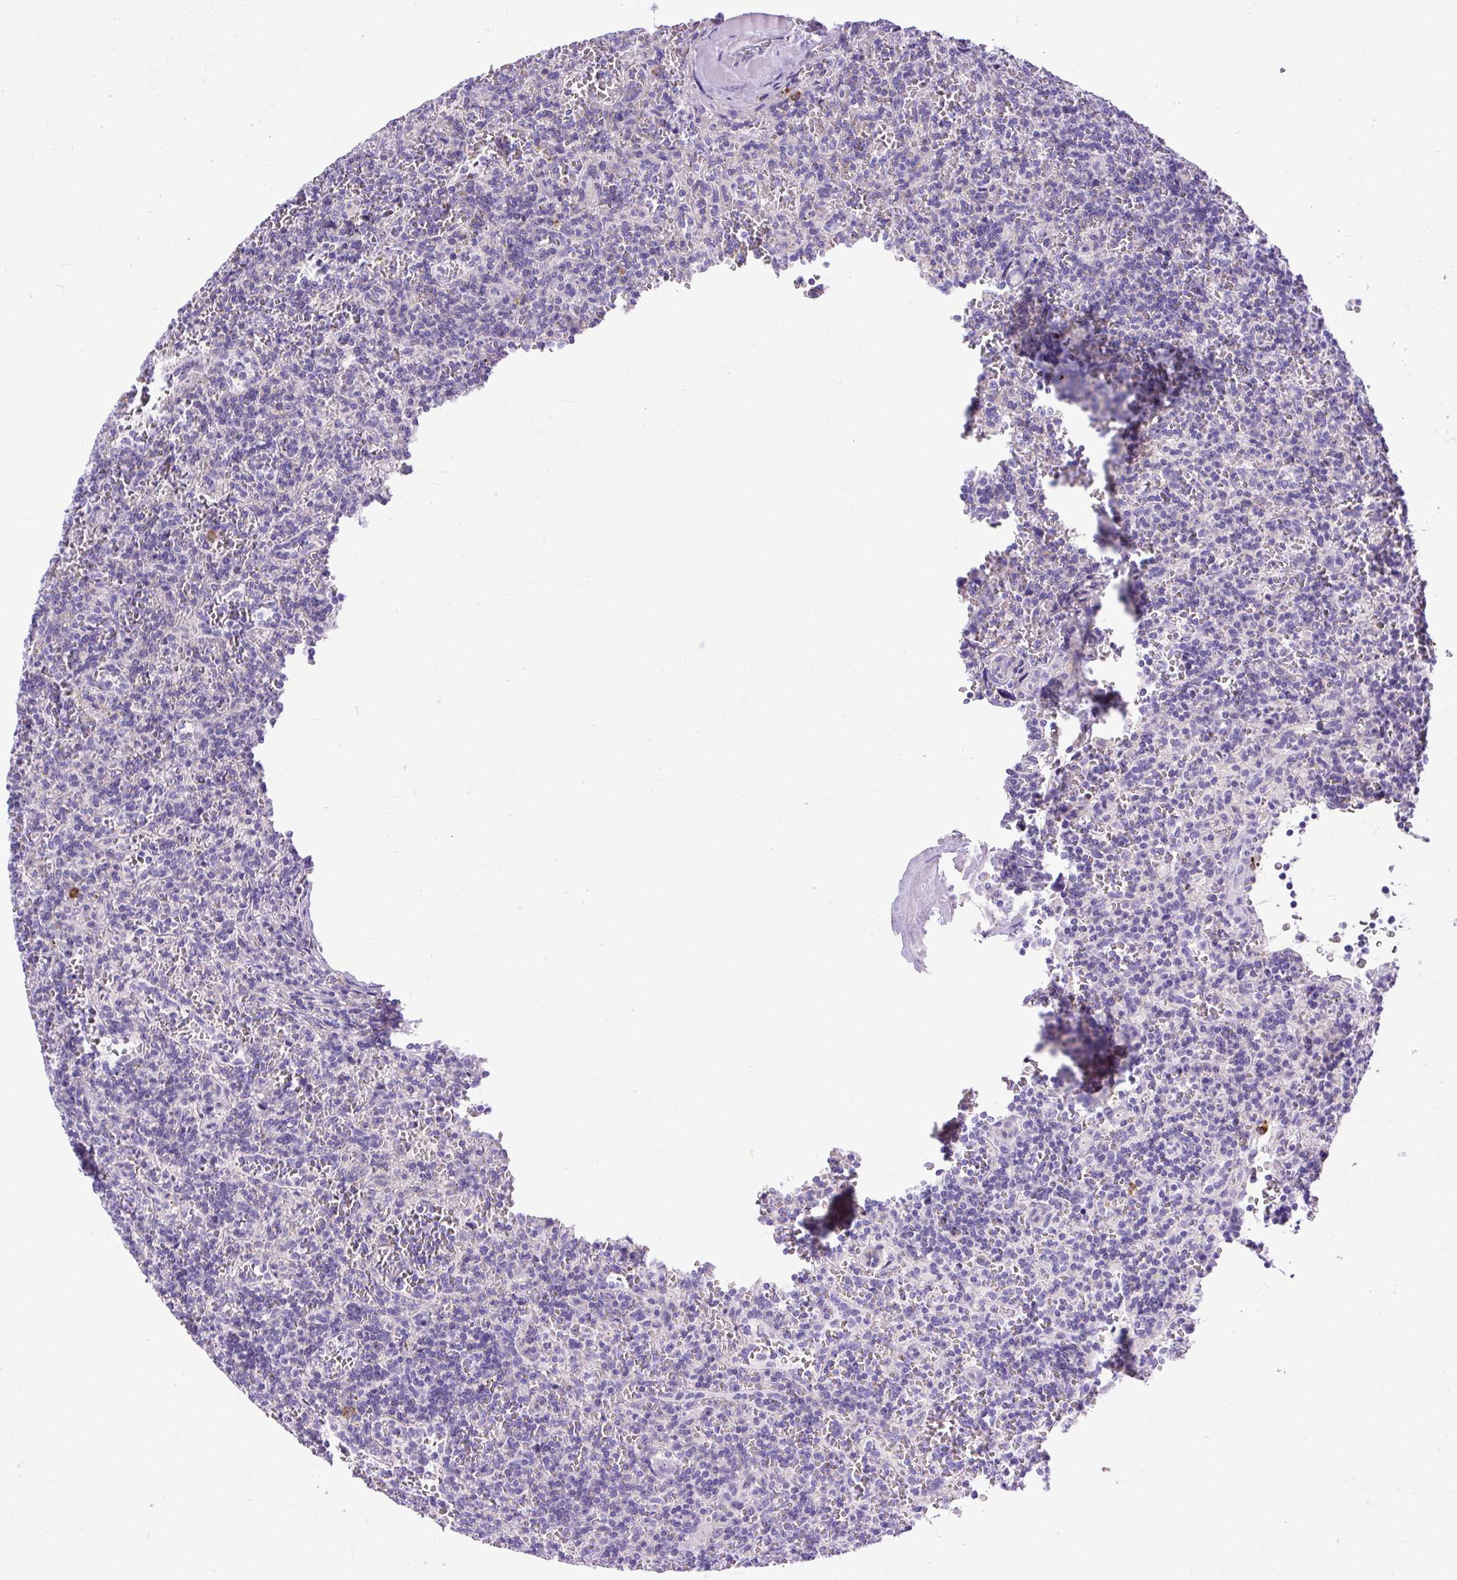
{"staining": {"intensity": "negative", "quantity": "none", "location": "none"}, "tissue": "lymphoma", "cell_type": "Tumor cells", "image_type": "cancer", "snomed": [{"axis": "morphology", "description": "Malignant lymphoma, non-Hodgkin's type, Low grade"}, {"axis": "topography", "description": "Spleen"}], "caption": "High magnification brightfield microscopy of malignant lymphoma, non-Hodgkin's type (low-grade) stained with DAB (3,3'-diaminobenzidine) (brown) and counterstained with hematoxylin (blue): tumor cells show no significant staining. The staining was performed using DAB (3,3'-diaminobenzidine) to visualize the protein expression in brown, while the nuclei were stained in blue with hematoxylin (Magnification: 20x).", "gene": "SYBU", "patient": {"sex": "male", "age": 73}}